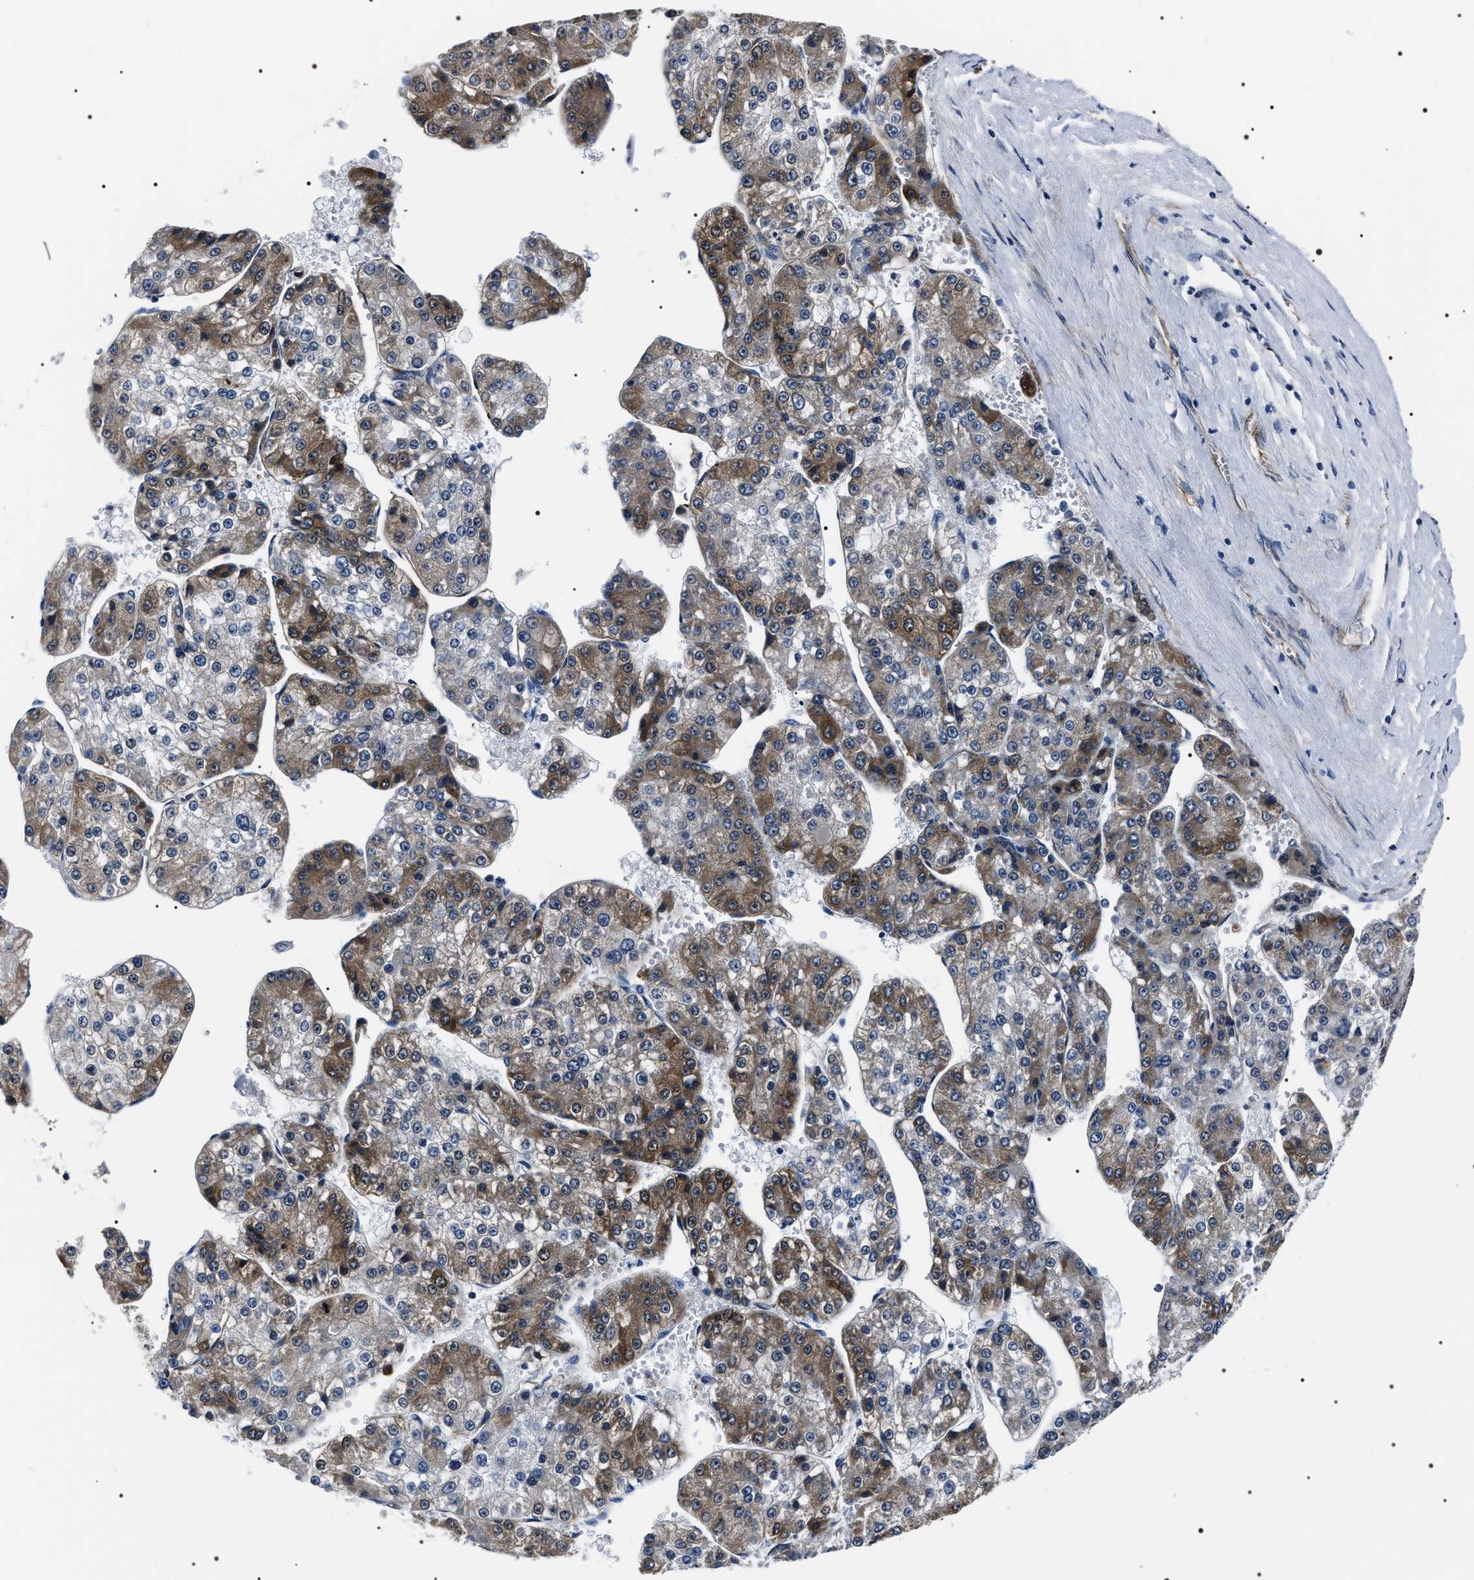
{"staining": {"intensity": "moderate", "quantity": "25%-75%", "location": "cytoplasmic/membranous"}, "tissue": "liver cancer", "cell_type": "Tumor cells", "image_type": "cancer", "snomed": [{"axis": "morphology", "description": "Carcinoma, Hepatocellular, NOS"}, {"axis": "topography", "description": "Liver"}], "caption": "Immunohistochemical staining of human liver hepatocellular carcinoma shows medium levels of moderate cytoplasmic/membranous positivity in about 25%-75% of tumor cells.", "gene": "BAG2", "patient": {"sex": "female", "age": 73}}